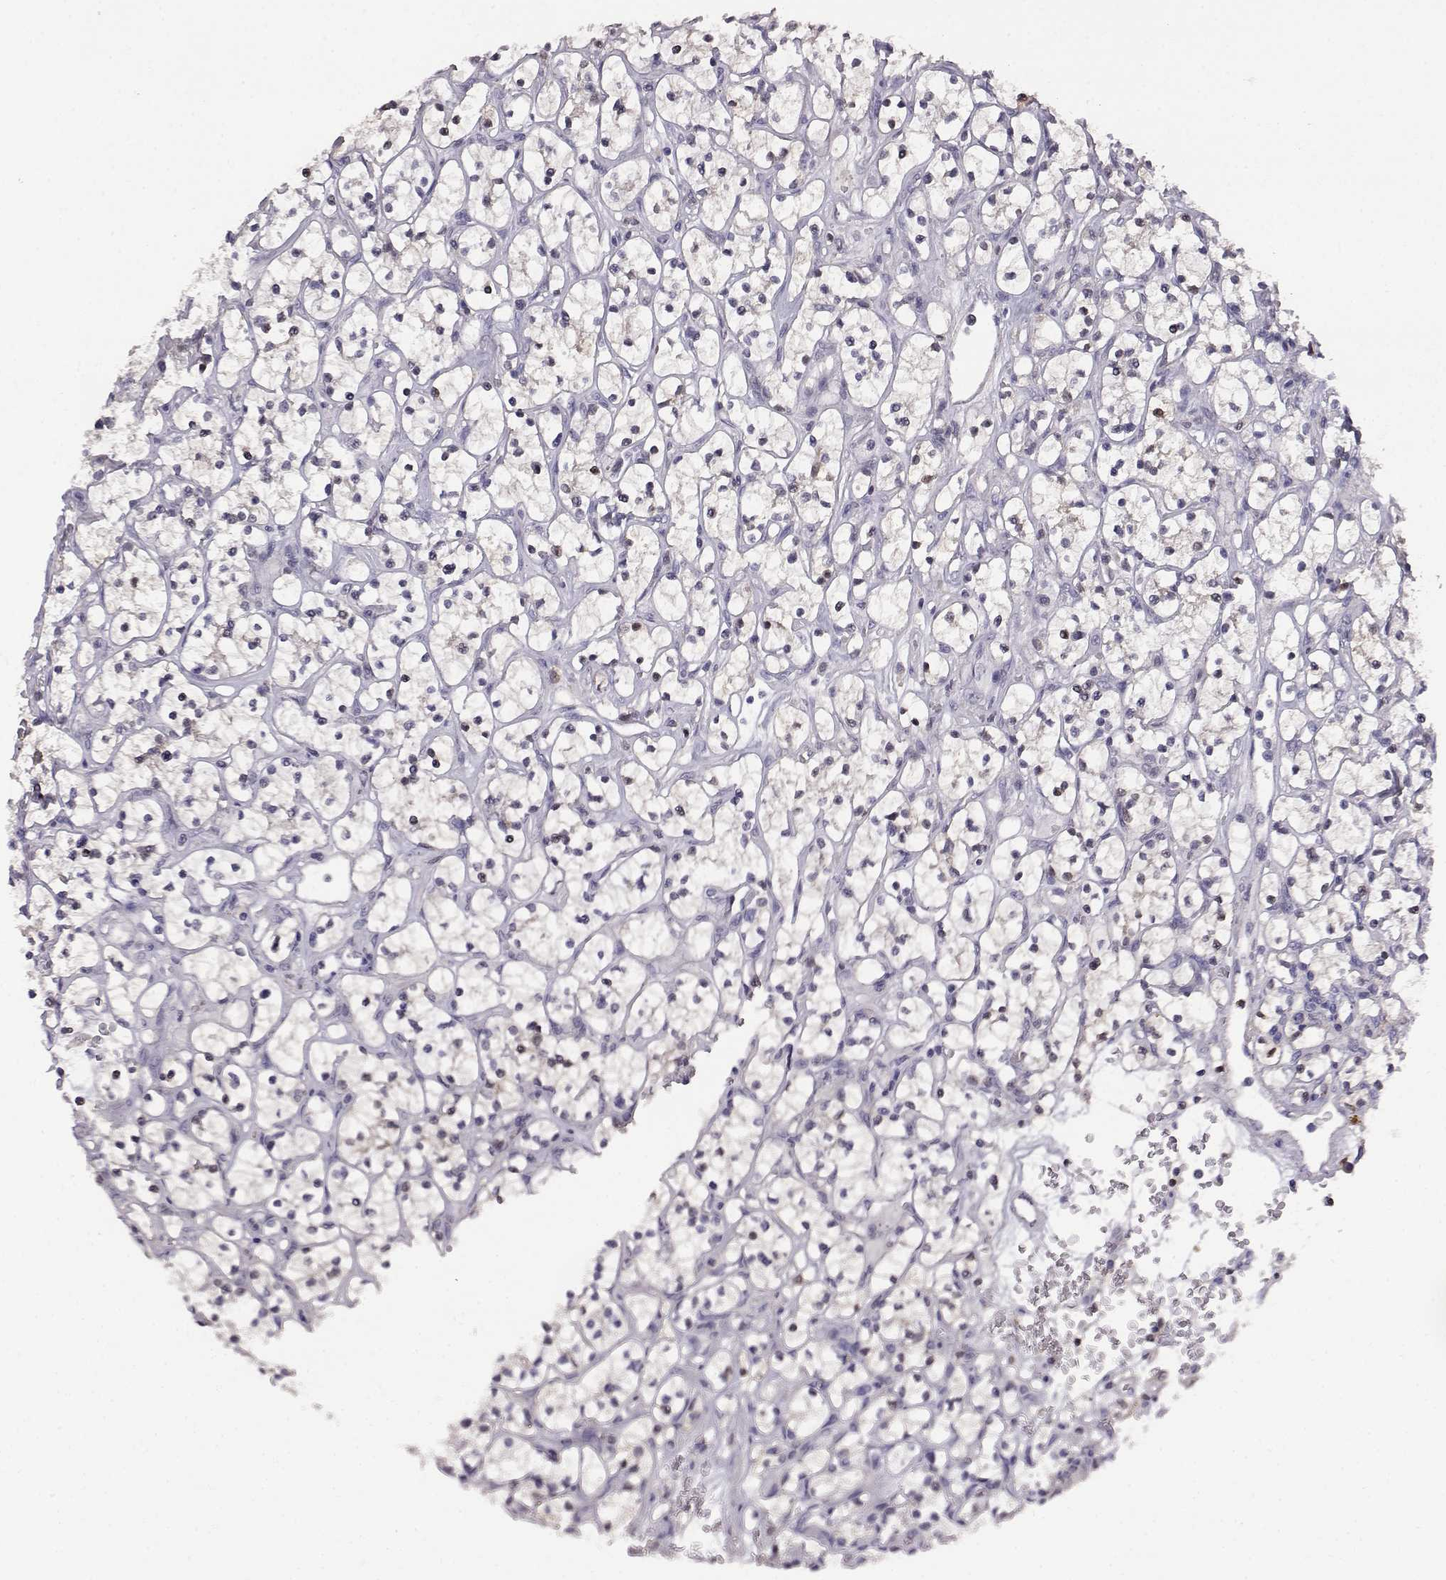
{"staining": {"intensity": "moderate", "quantity": "<25%", "location": "cytoplasmic/membranous,nuclear"}, "tissue": "renal cancer", "cell_type": "Tumor cells", "image_type": "cancer", "snomed": [{"axis": "morphology", "description": "Adenocarcinoma, NOS"}, {"axis": "topography", "description": "Kidney"}], "caption": "High-magnification brightfield microscopy of renal cancer stained with DAB (brown) and counterstained with hematoxylin (blue). tumor cells exhibit moderate cytoplasmic/membranous and nuclear positivity is identified in approximately<25% of cells.", "gene": "AKR1B1", "patient": {"sex": "female", "age": 64}}